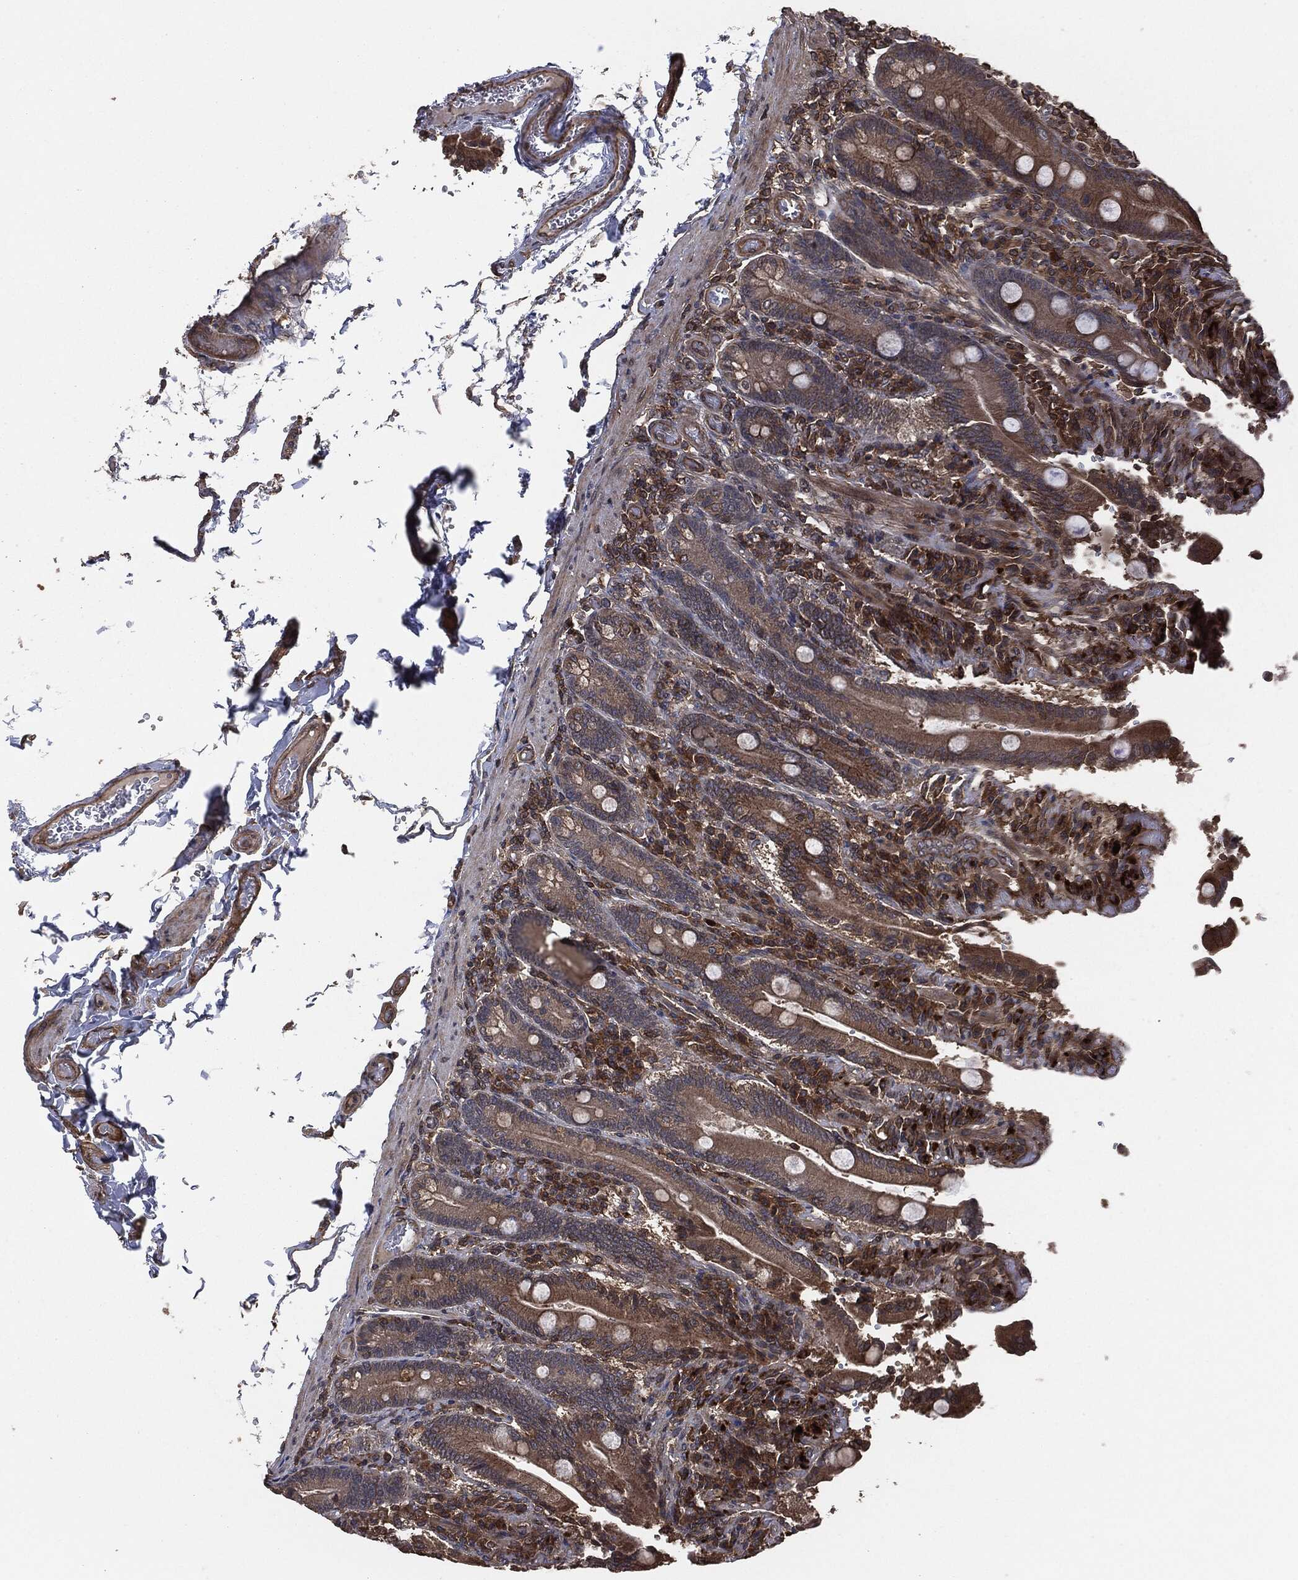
{"staining": {"intensity": "moderate", "quantity": ">75%", "location": "cytoplasmic/membranous"}, "tissue": "duodenum", "cell_type": "Glandular cells", "image_type": "normal", "snomed": [{"axis": "morphology", "description": "Normal tissue, NOS"}, {"axis": "topography", "description": "Duodenum"}], "caption": "Immunohistochemistry photomicrograph of benign duodenum: duodenum stained using immunohistochemistry (IHC) reveals medium levels of moderate protein expression localized specifically in the cytoplasmic/membranous of glandular cells, appearing as a cytoplasmic/membranous brown color.", "gene": "ERBIN", "patient": {"sex": "female", "age": 62}}